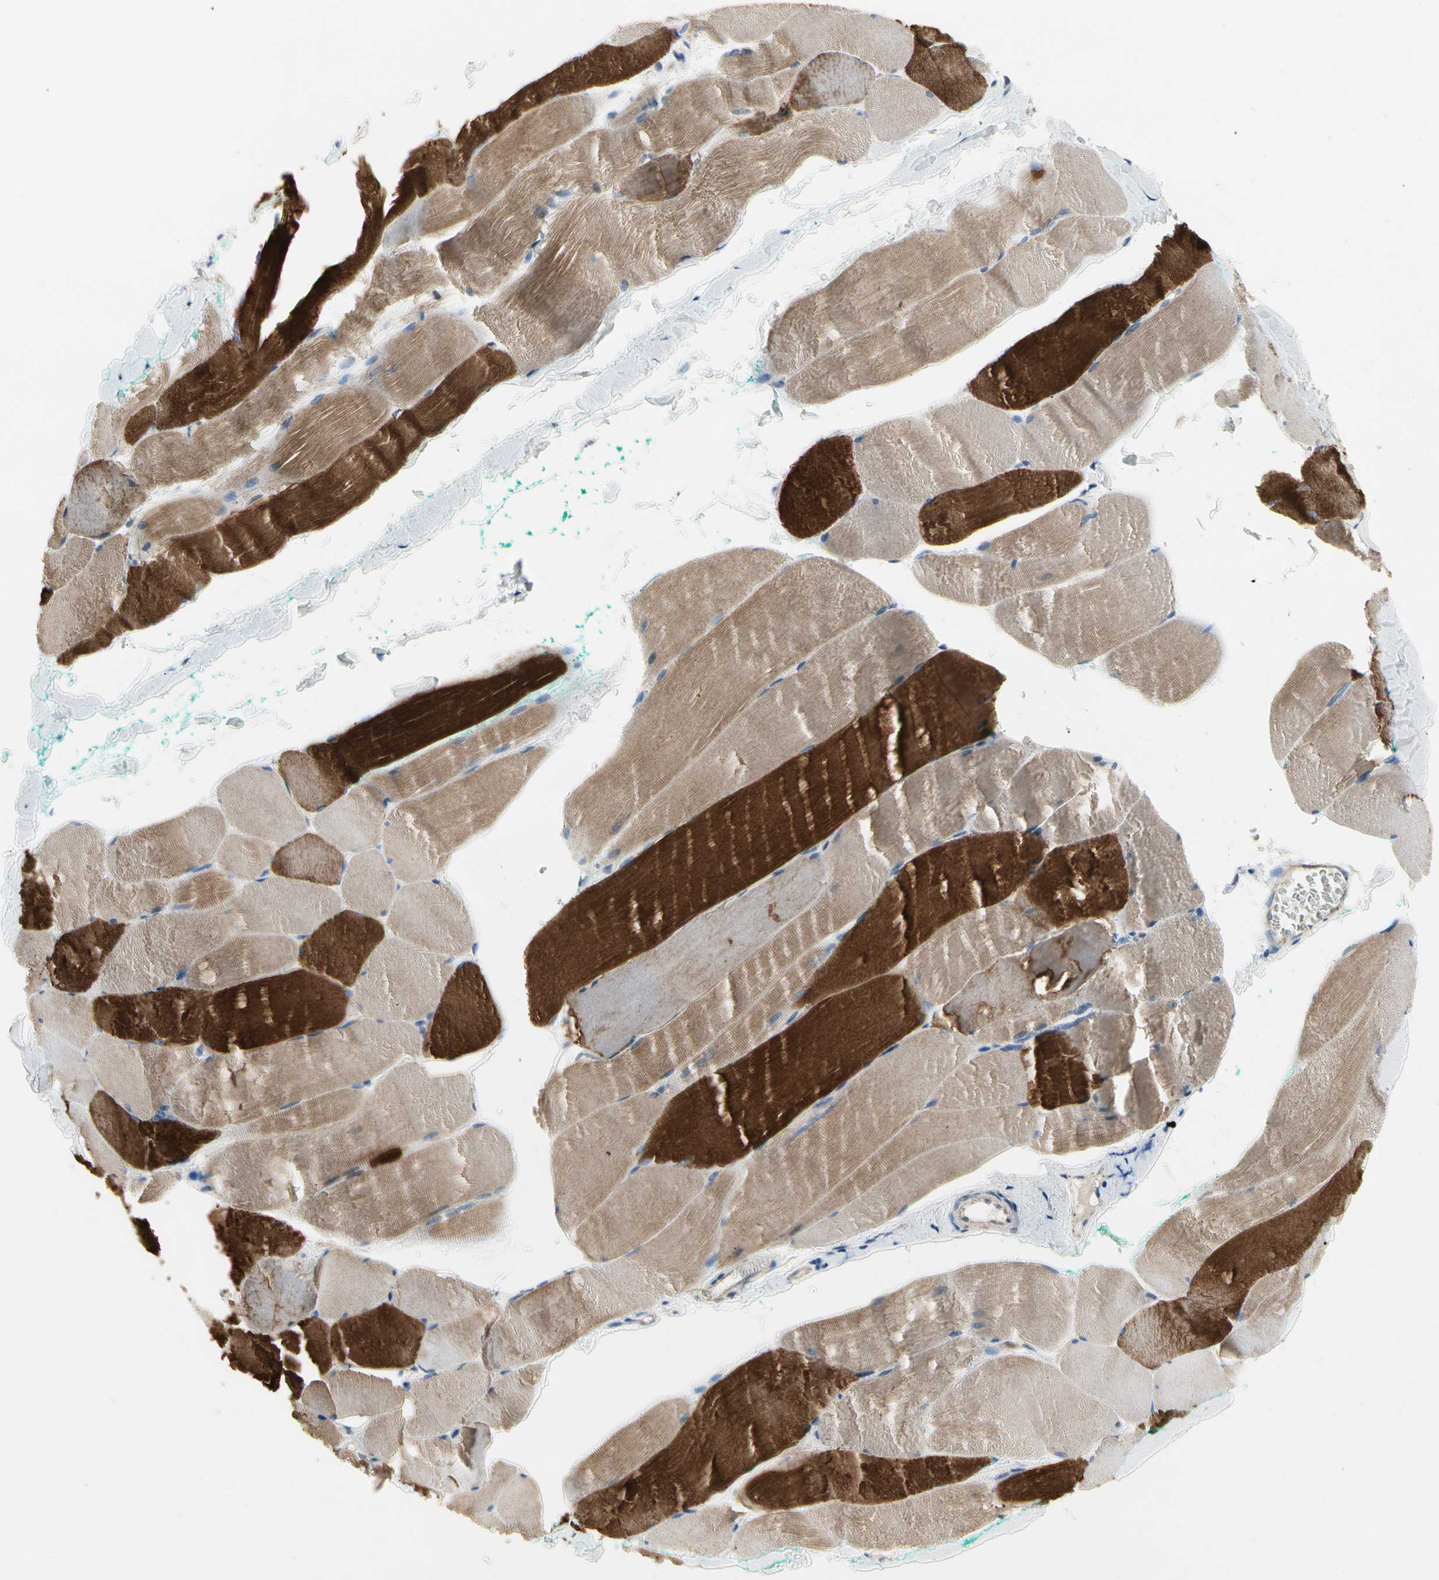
{"staining": {"intensity": "strong", "quantity": "25%-75%", "location": "cytoplasmic/membranous"}, "tissue": "skeletal muscle", "cell_type": "Myocytes", "image_type": "normal", "snomed": [{"axis": "morphology", "description": "Normal tissue, NOS"}, {"axis": "morphology", "description": "Squamous cell carcinoma, NOS"}, {"axis": "topography", "description": "Skeletal muscle"}], "caption": "A histopathology image of human skeletal muscle stained for a protein reveals strong cytoplasmic/membranous brown staining in myocytes. Using DAB (3,3'-diaminobenzidine) (brown) and hematoxylin (blue) stains, captured at high magnification using brightfield microscopy.", "gene": "LGR6", "patient": {"sex": "male", "age": 51}}